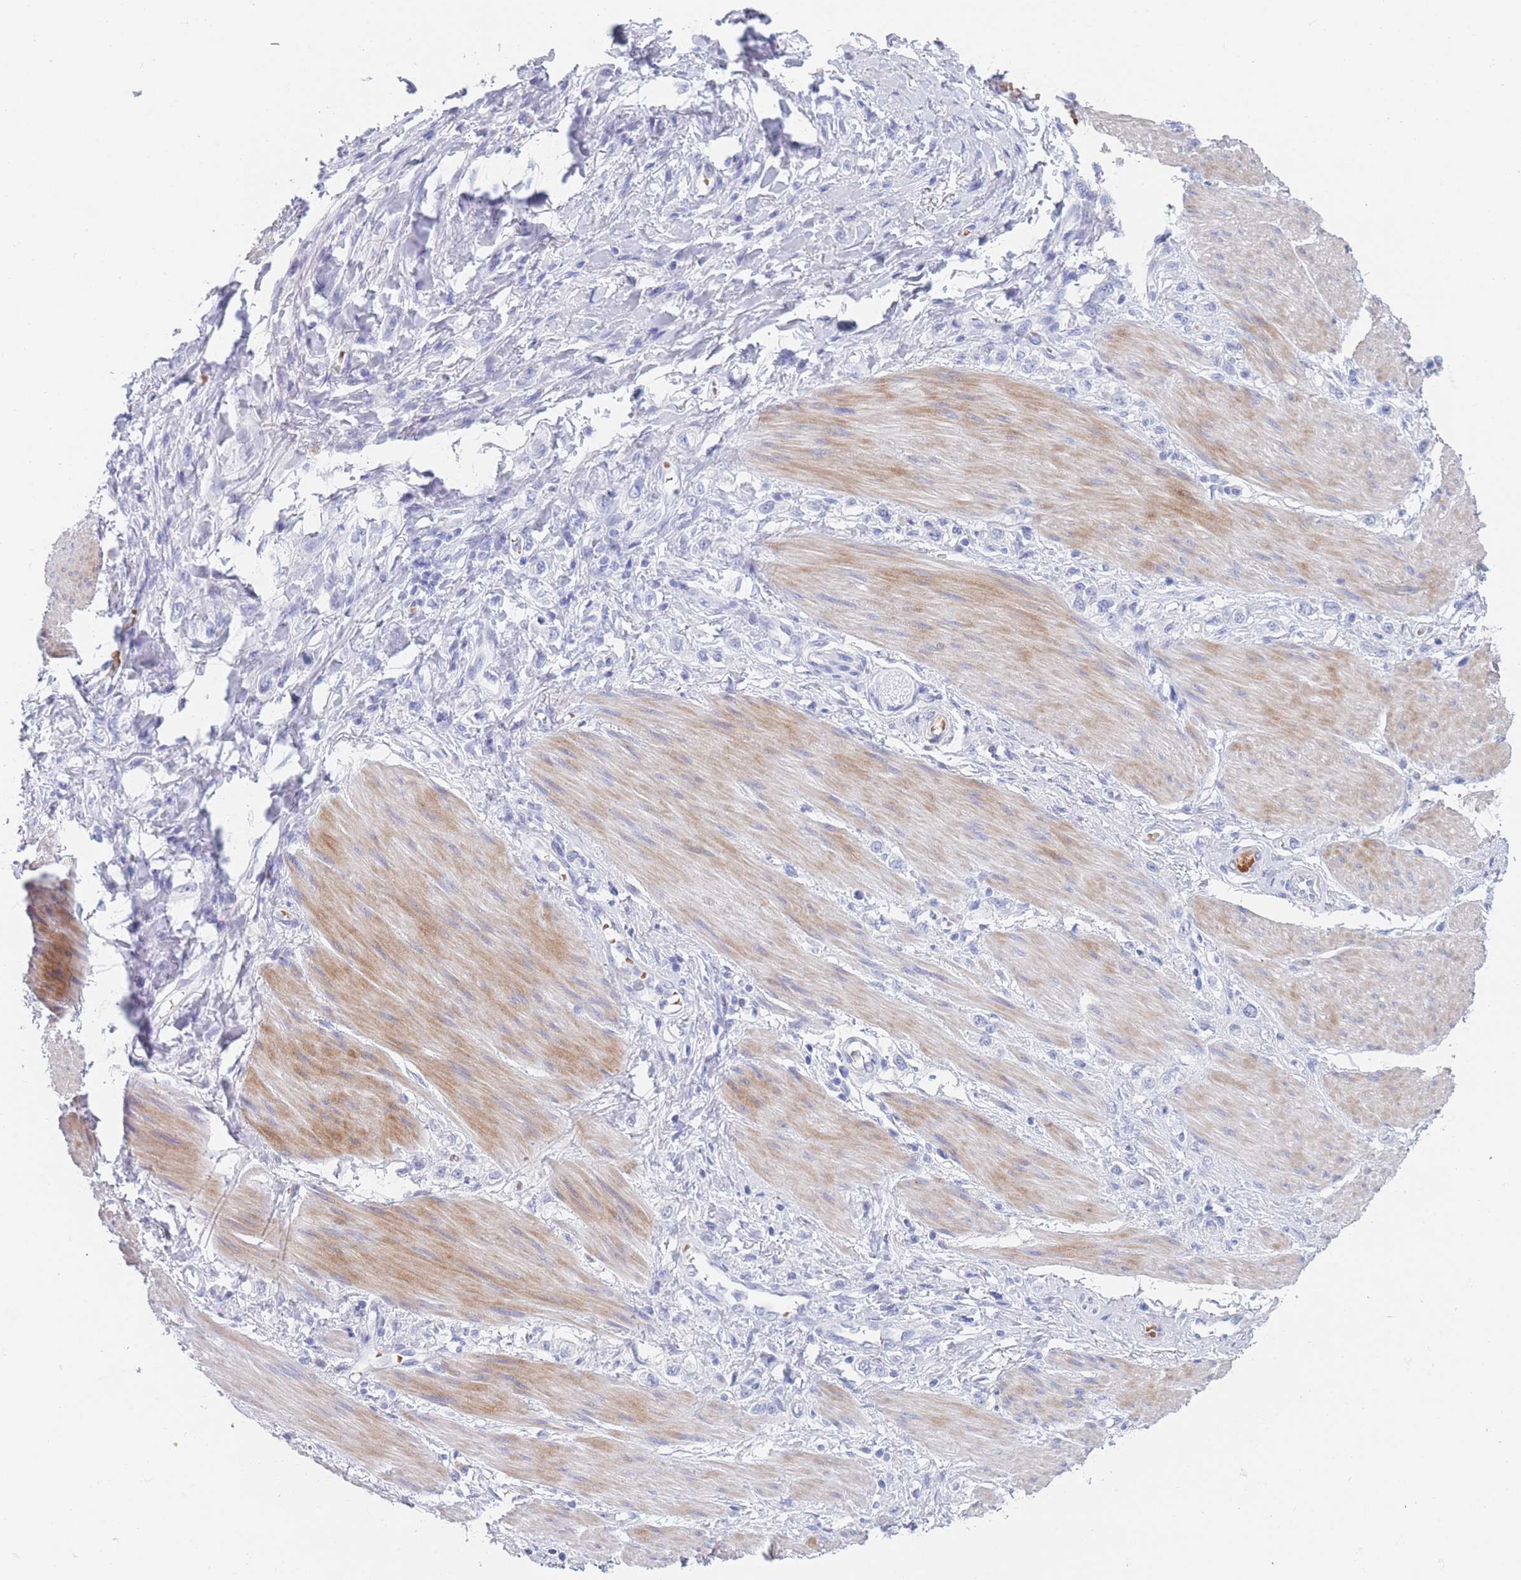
{"staining": {"intensity": "negative", "quantity": "none", "location": "none"}, "tissue": "stomach cancer", "cell_type": "Tumor cells", "image_type": "cancer", "snomed": [{"axis": "morphology", "description": "Adenocarcinoma, NOS"}, {"axis": "topography", "description": "Stomach"}], "caption": "IHC of human adenocarcinoma (stomach) displays no expression in tumor cells.", "gene": "OR5D16", "patient": {"sex": "female", "age": 65}}